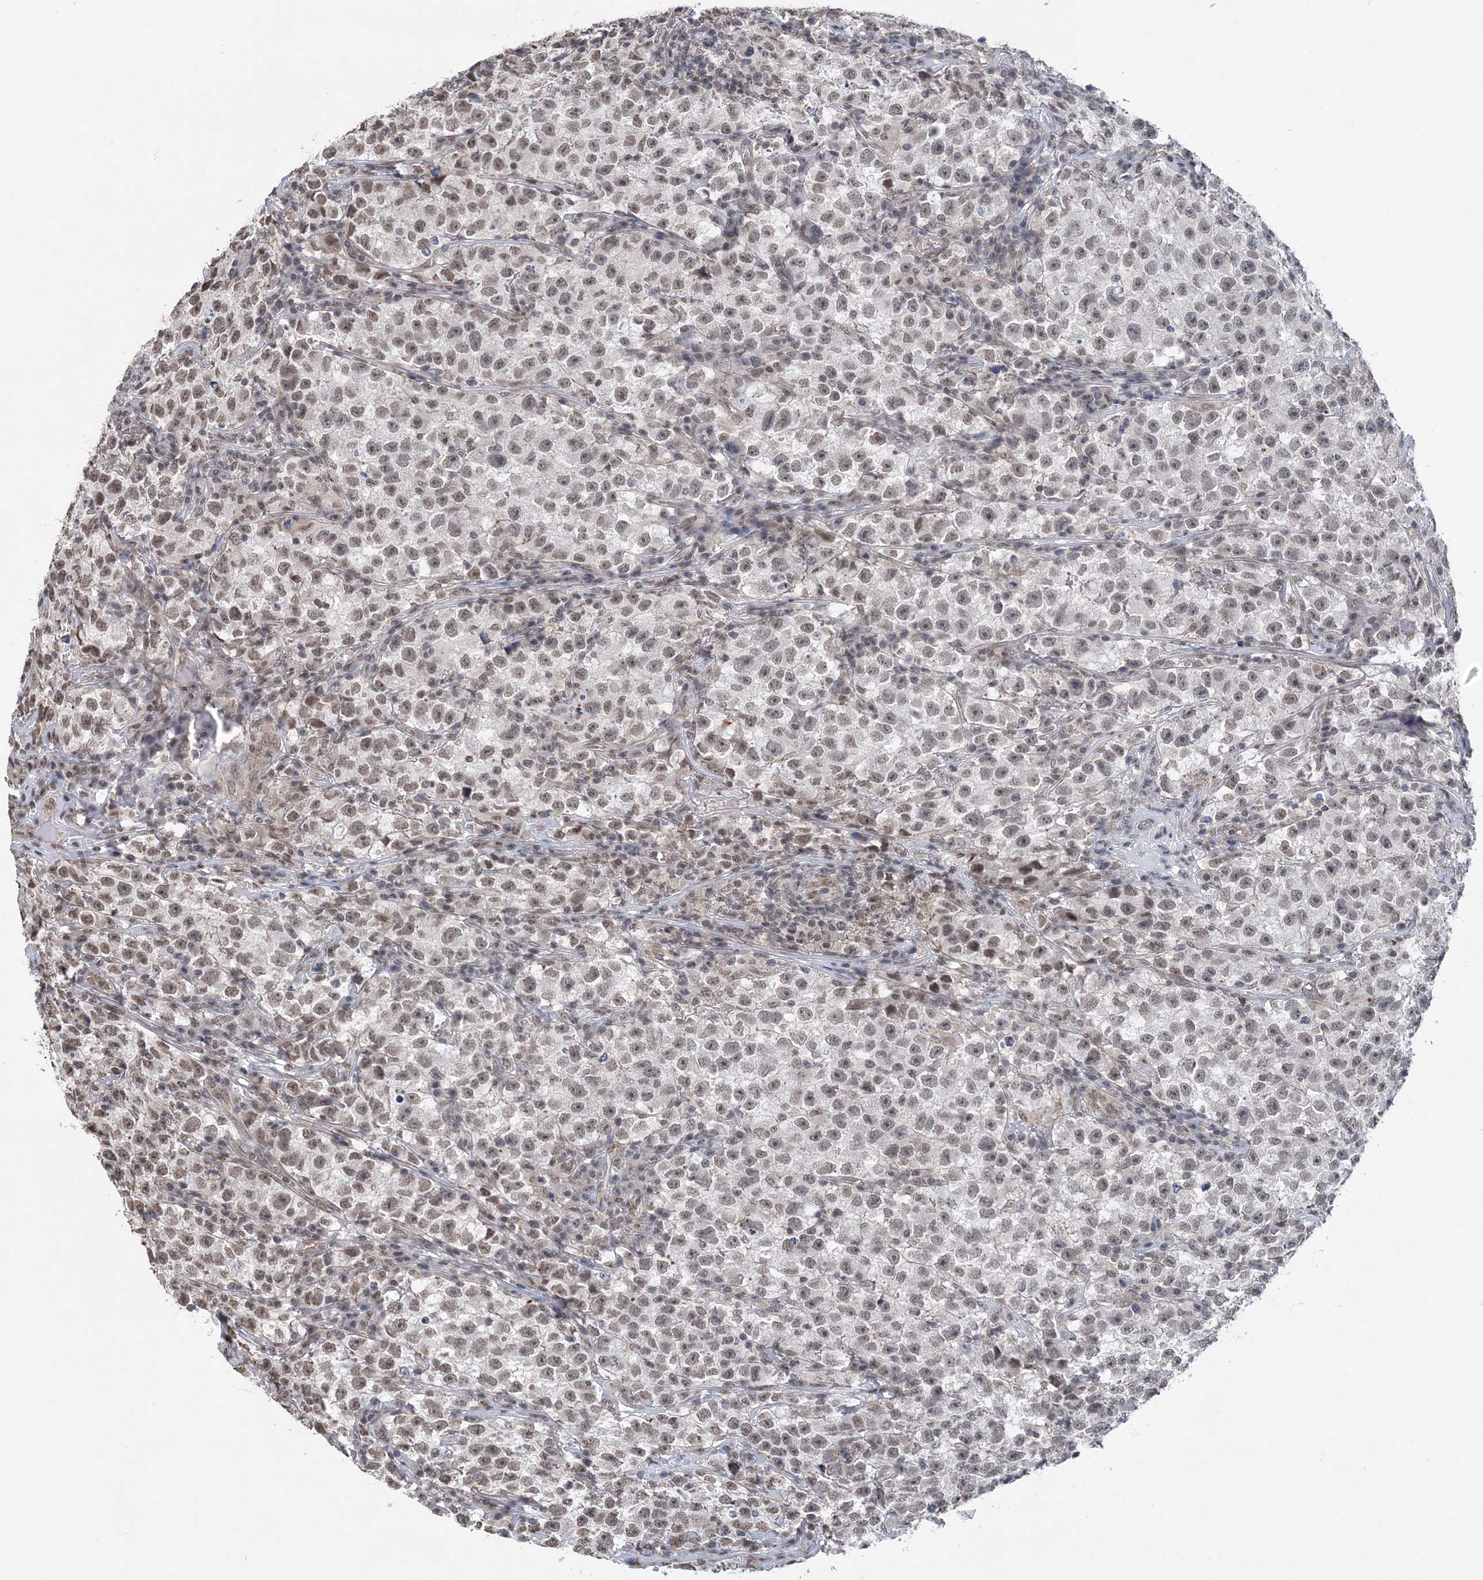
{"staining": {"intensity": "weak", "quantity": ">75%", "location": "nuclear"}, "tissue": "testis cancer", "cell_type": "Tumor cells", "image_type": "cancer", "snomed": [{"axis": "morphology", "description": "Seminoma, NOS"}, {"axis": "topography", "description": "Testis"}], "caption": "A brown stain labels weak nuclear staining of a protein in testis cancer tumor cells.", "gene": "CCDC152", "patient": {"sex": "male", "age": 22}}